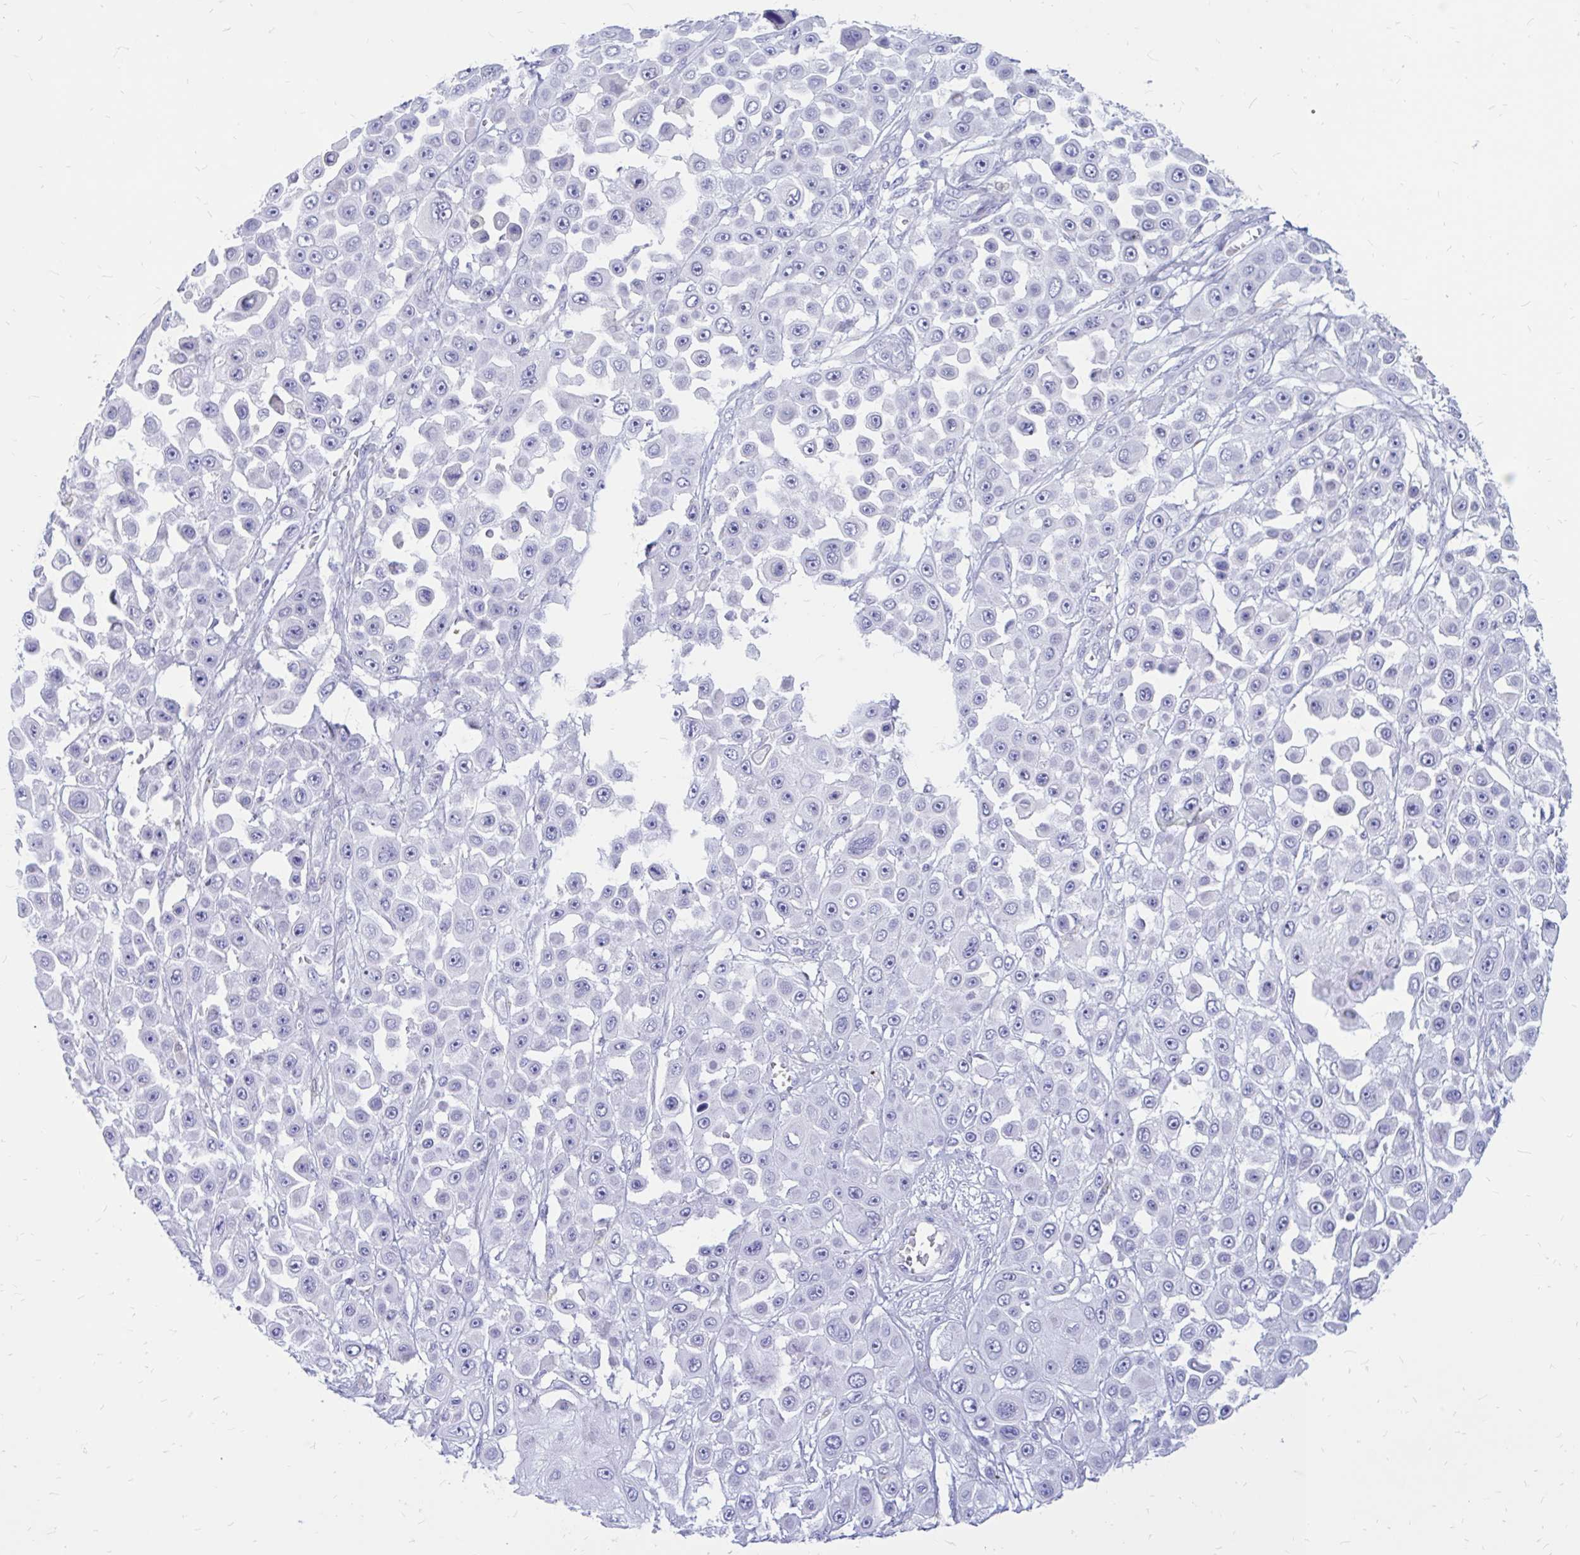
{"staining": {"intensity": "negative", "quantity": "none", "location": "none"}, "tissue": "skin cancer", "cell_type": "Tumor cells", "image_type": "cancer", "snomed": [{"axis": "morphology", "description": "Squamous cell carcinoma, NOS"}, {"axis": "topography", "description": "Skin"}], "caption": "This is an immunohistochemistry (IHC) image of skin cancer. There is no staining in tumor cells.", "gene": "IGSF5", "patient": {"sex": "male", "age": 67}}